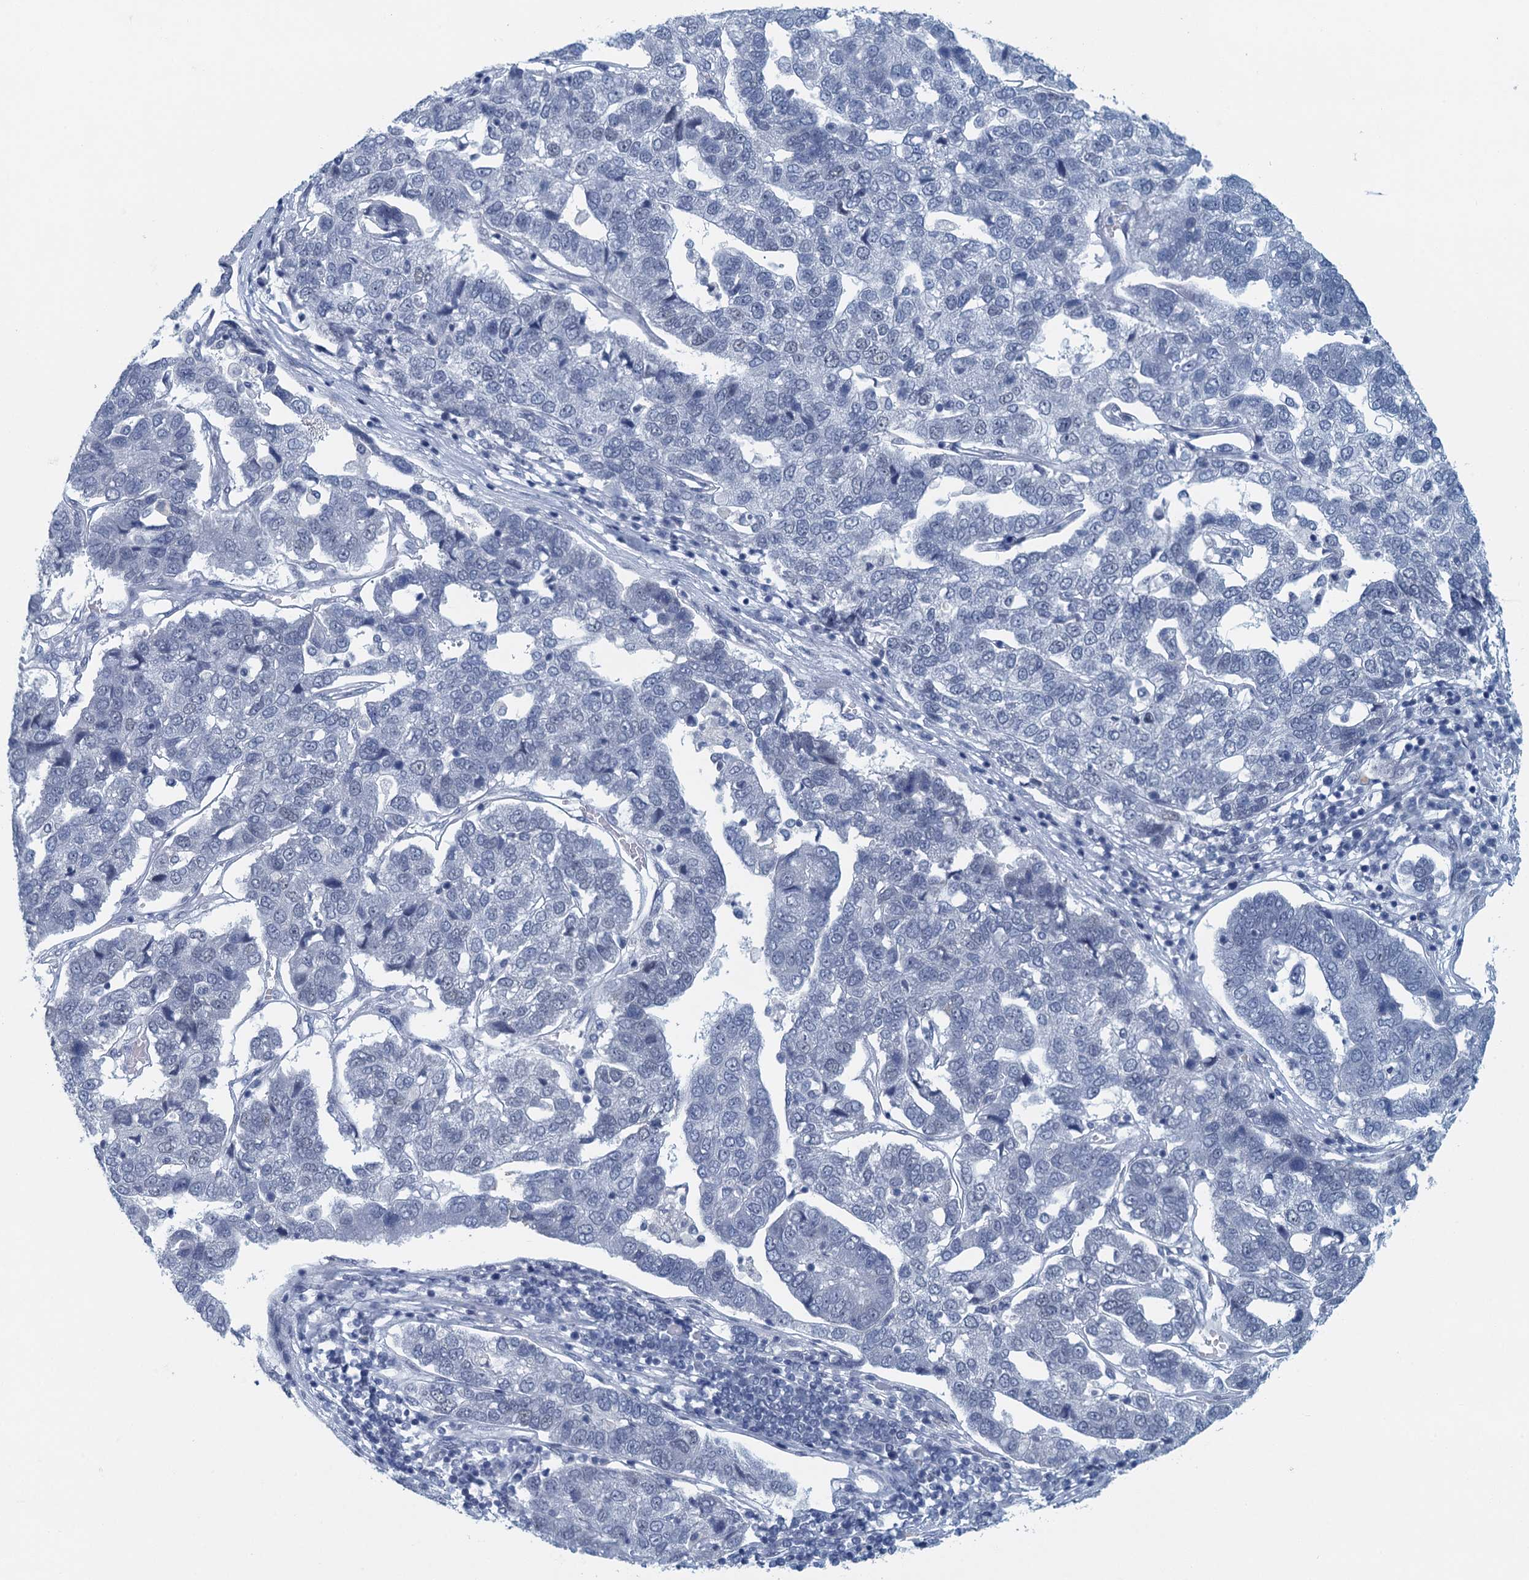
{"staining": {"intensity": "negative", "quantity": "none", "location": "none"}, "tissue": "pancreatic cancer", "cell_type": "Tumor cells", "image_type": "cancer", "snomed": [{"axis": "morphology", "description": "Adenocarcinoma, NOS"}, {"axis": "topography", "description": "Pancreas"}], "caption": "DAB immunohistochemical staining of adenocarcinoma (pancreatic) reveals no significant positivity in tumor cells.", "gene": "ENSG00000131152", "patient": {"sex": "female", "age": 61}}